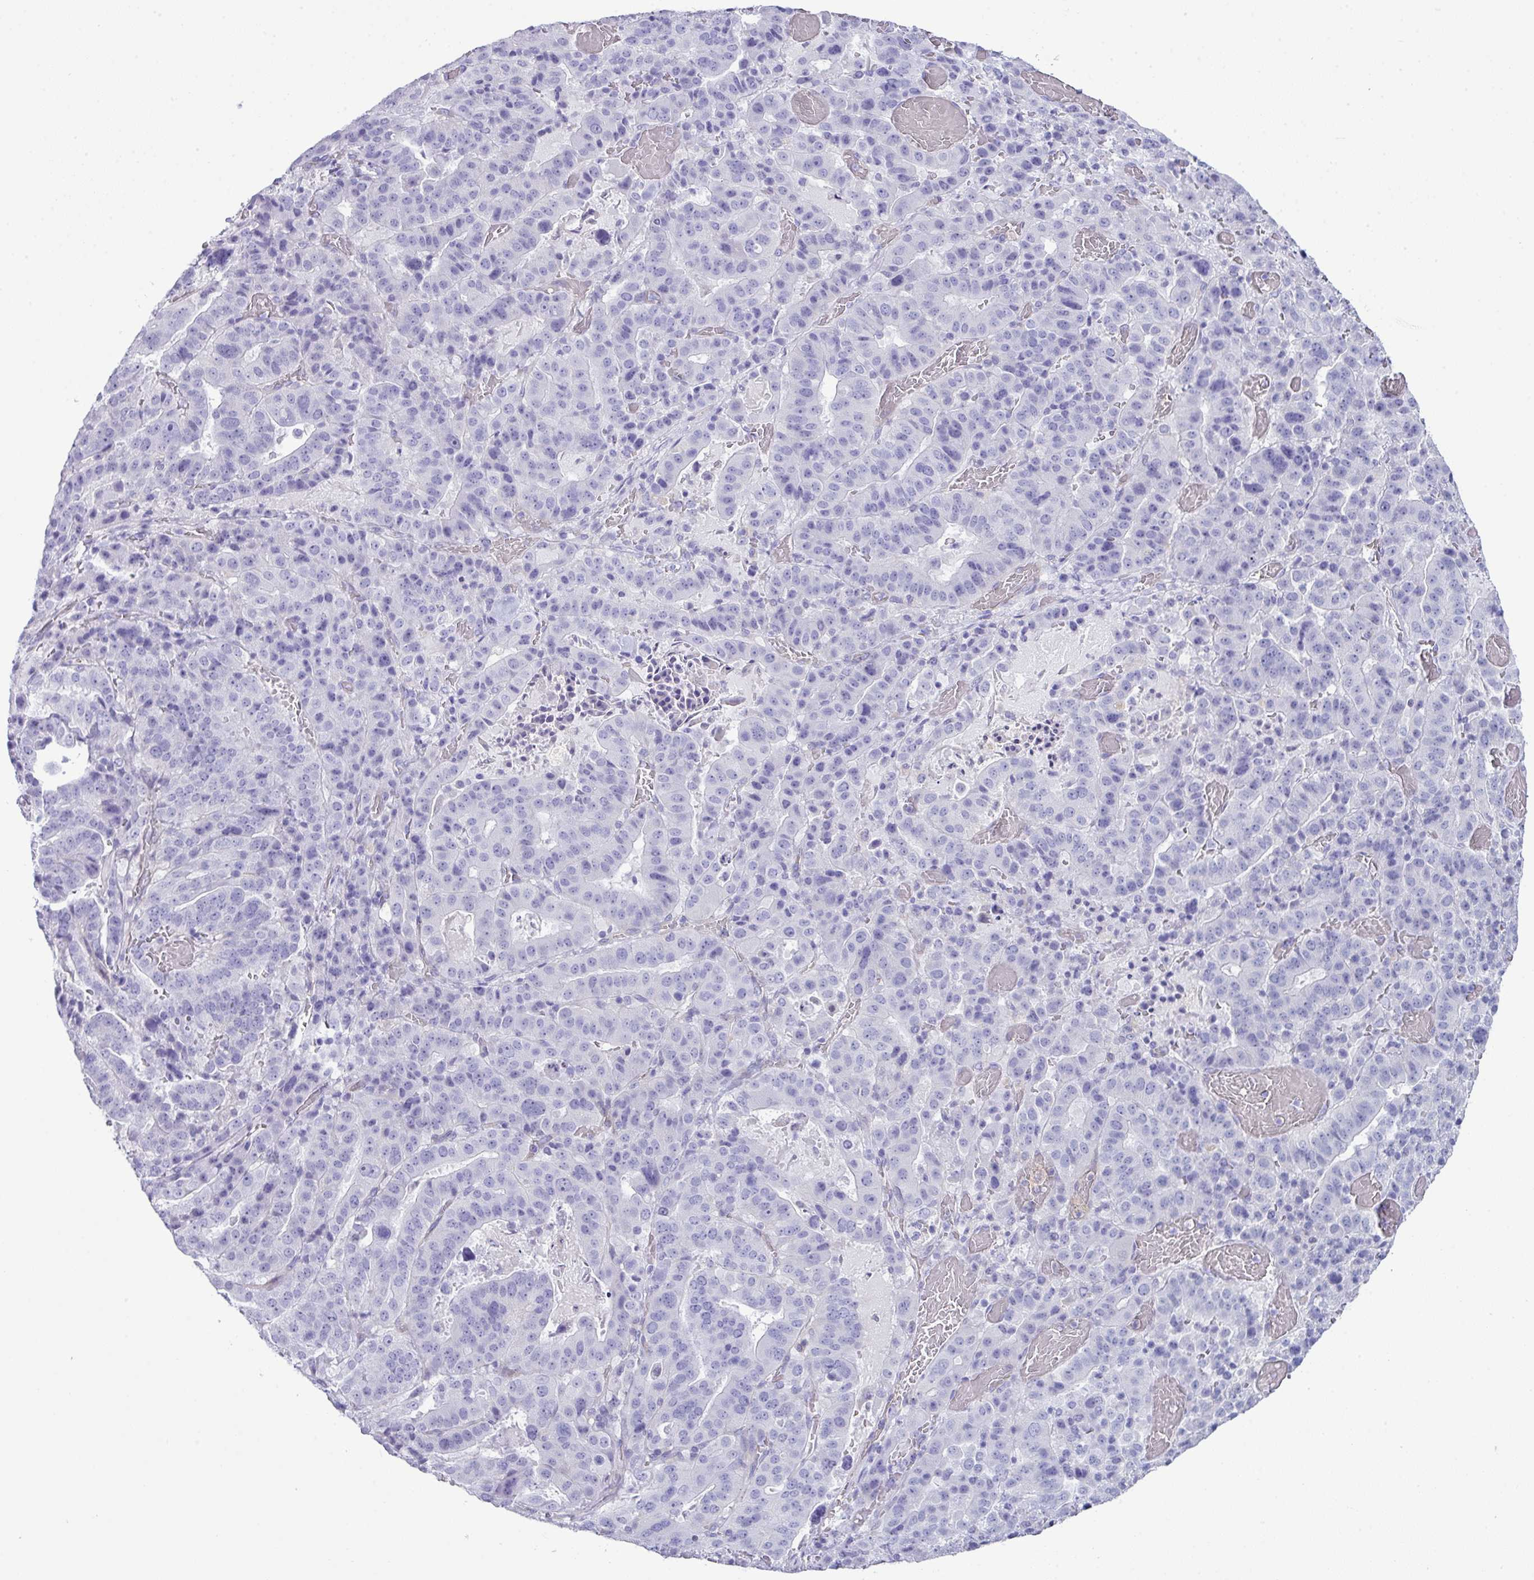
{"staining": {"intensity": "negative", "quantity": "none", "location": "none"}, "tissue": "stomach cancer", "cell_type": "Tumor cells", "image_type": "cancer", "snomed": [{"axis": "morphology", "description": "Adenocarcinoma, NOS"}, {"axis": "topography", "description": "Stomach"}], "caption": "An immunohistochemistry photomicrograph of stomach adenocarcinoma is shown. There is no staining in tumor cells of stomach adenocarcinoma.", "gene": "ABCC5", "patient": {"sex": "male", "age": 48}}